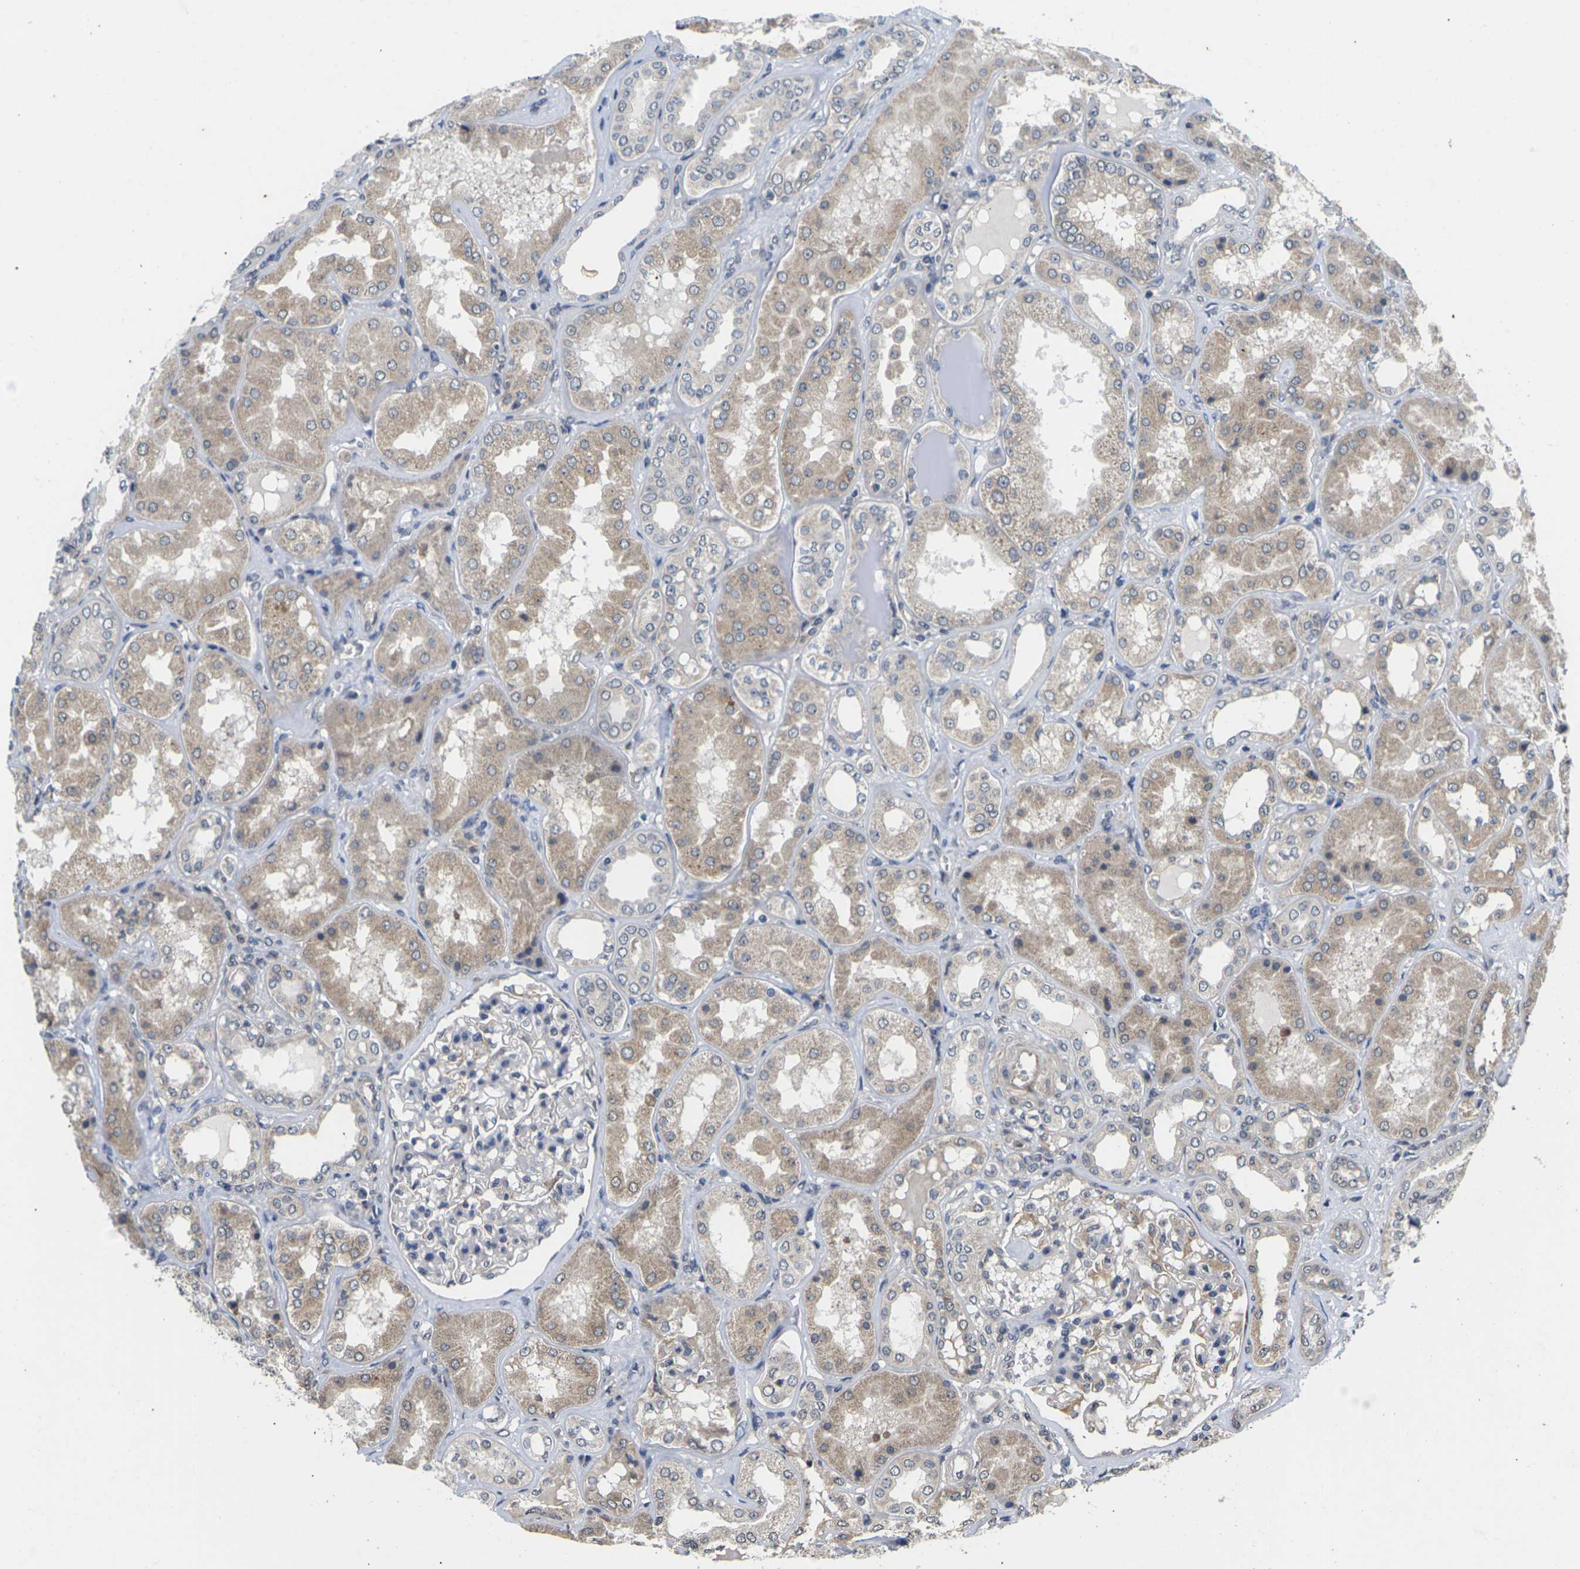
{"staining": {"intensity": "weak", "quantity": "25%-75%", "location": "cytoplasmic/membranous"}, "tissue": "kidney", "cell_type": "Cells in glomeruli", "image_type": "normal", "snomed": [{"axis": "morphology", "description": "Normal tissue, NOS"}, {"axis": "topography", "description": "Kidney"}], "caption": "Protein expression analysis of normal kidney reveals weak cytoplasmic/membranous staining in approximately 25%-75% of cells in glomeruli.", "gene": "DKK2", "patient": {"sex": "female", "age": 56}}